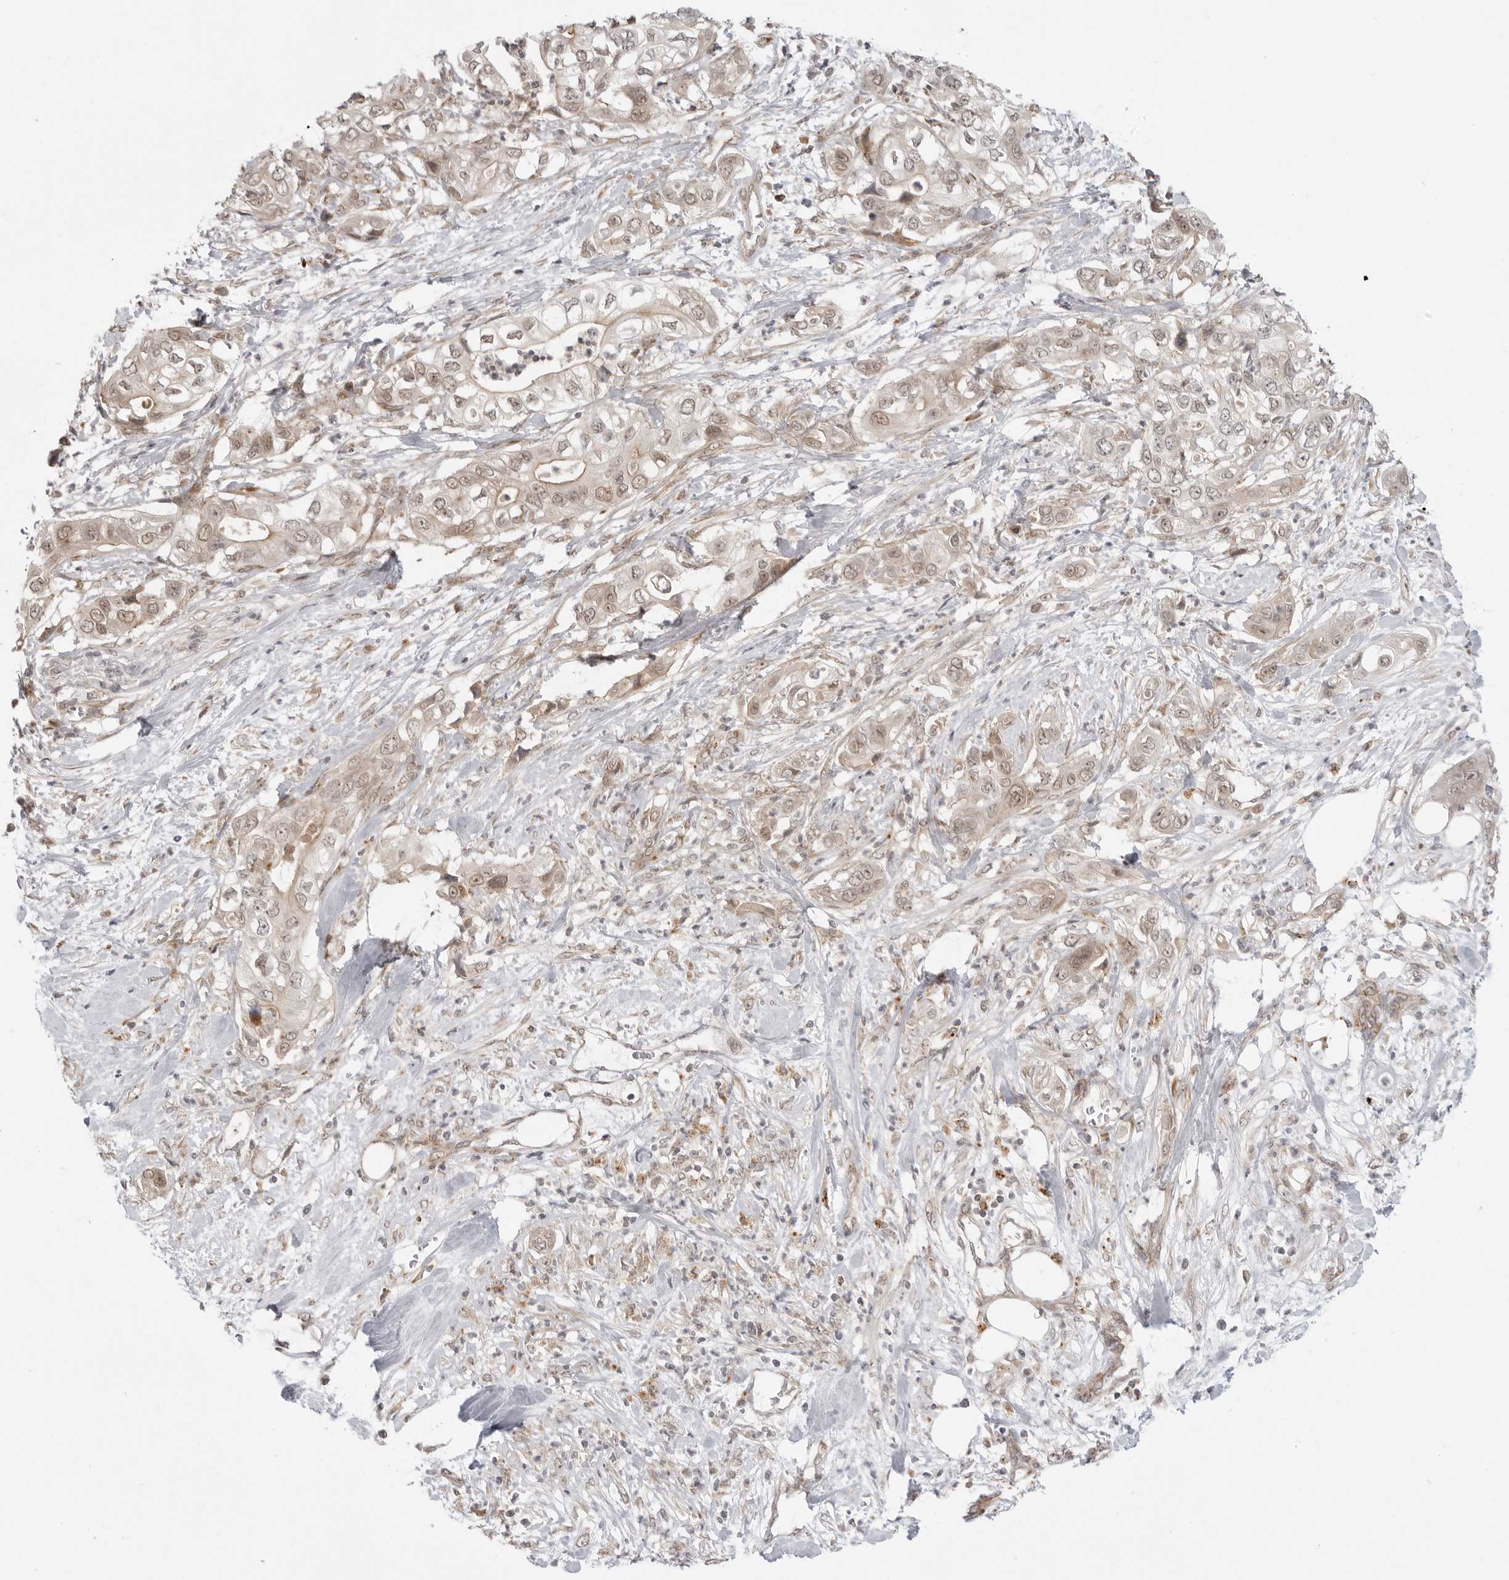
{"staining": {"intensity": "weak", "quantity": "25%-75%", "location": "cytoplasmic/membranous,nuclear"}, "tissue": "pancreatic cancer", "cell_type": "Tumor cells", "image_type": "cancer", "snomed": [{"axis": "morphology", "description": "Adenocarcinoma, NOS"}, {"axis": "topography", "description": "Pancreas"}], "caption": "Tumor cells demonstrate low levels of weak cytoplasmic/membranous and nuclear positivity in about 25%-75% of cells in adenocarcinoma (pancreatic). Nuclei are stained in blue.", "gene": "KALRN", "patient": {"sex": "female", "age": 78}}